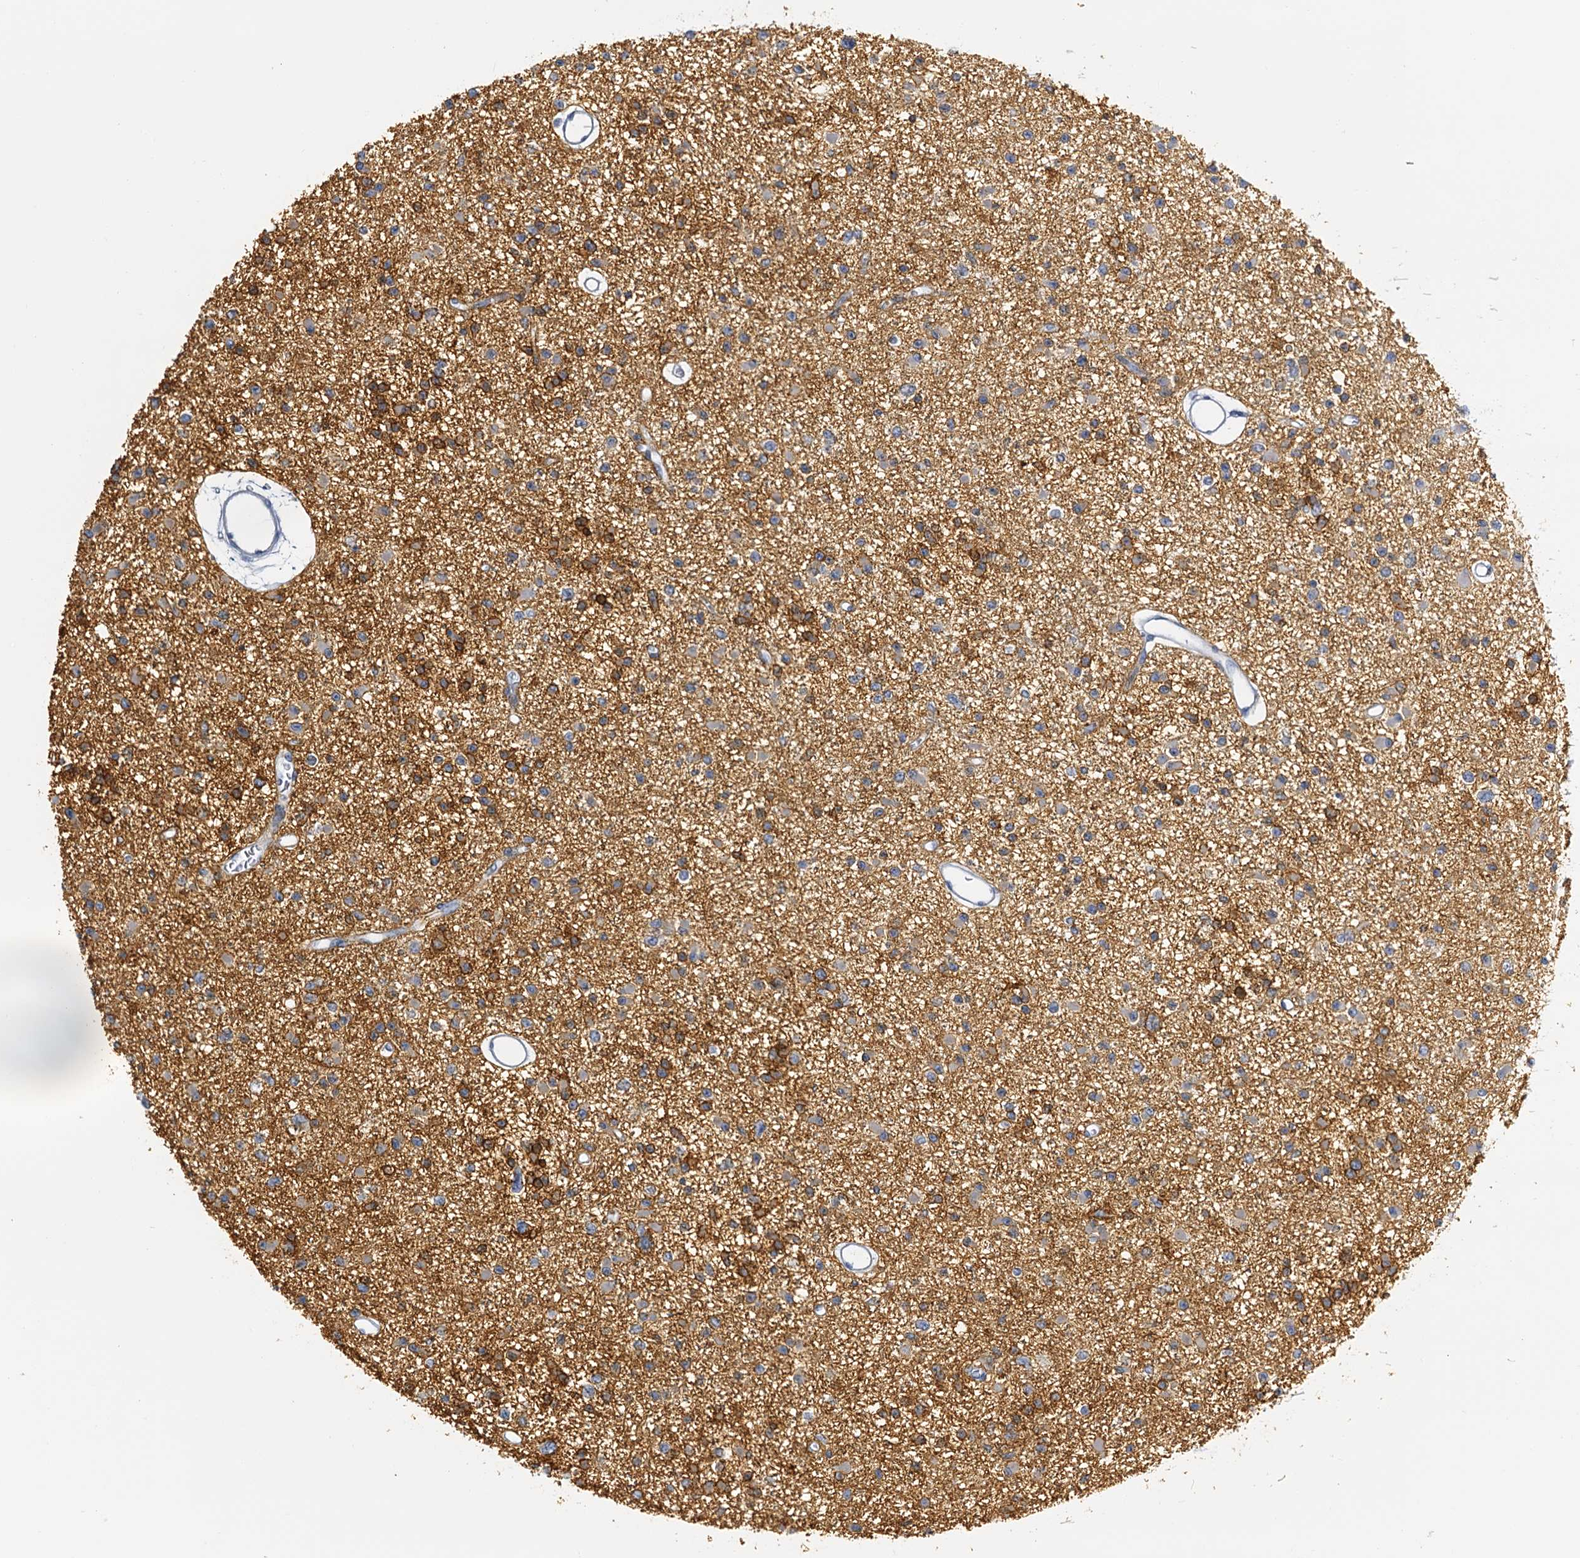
{"staining": {"intensity": "moderate", "quantity": "<25%", "location": "cytoplasmic/membranous"}, "tissue": "glioma", "cell_type": "Tumor cells", "image_type": "cancer", "snomed": [{"axis": "morphology", "description": "Glioma, malignant, Low grade"}, {"axis": "topography", "description": "Brain"}], "caption": "High-power microscopy captured an IHC image of glioma, revealing moderate cytoplasmic/membranous expression in about <25% of tumor cells.", "gene": "SLC1A3", "patient": {"sex": "female", "age": 22}}